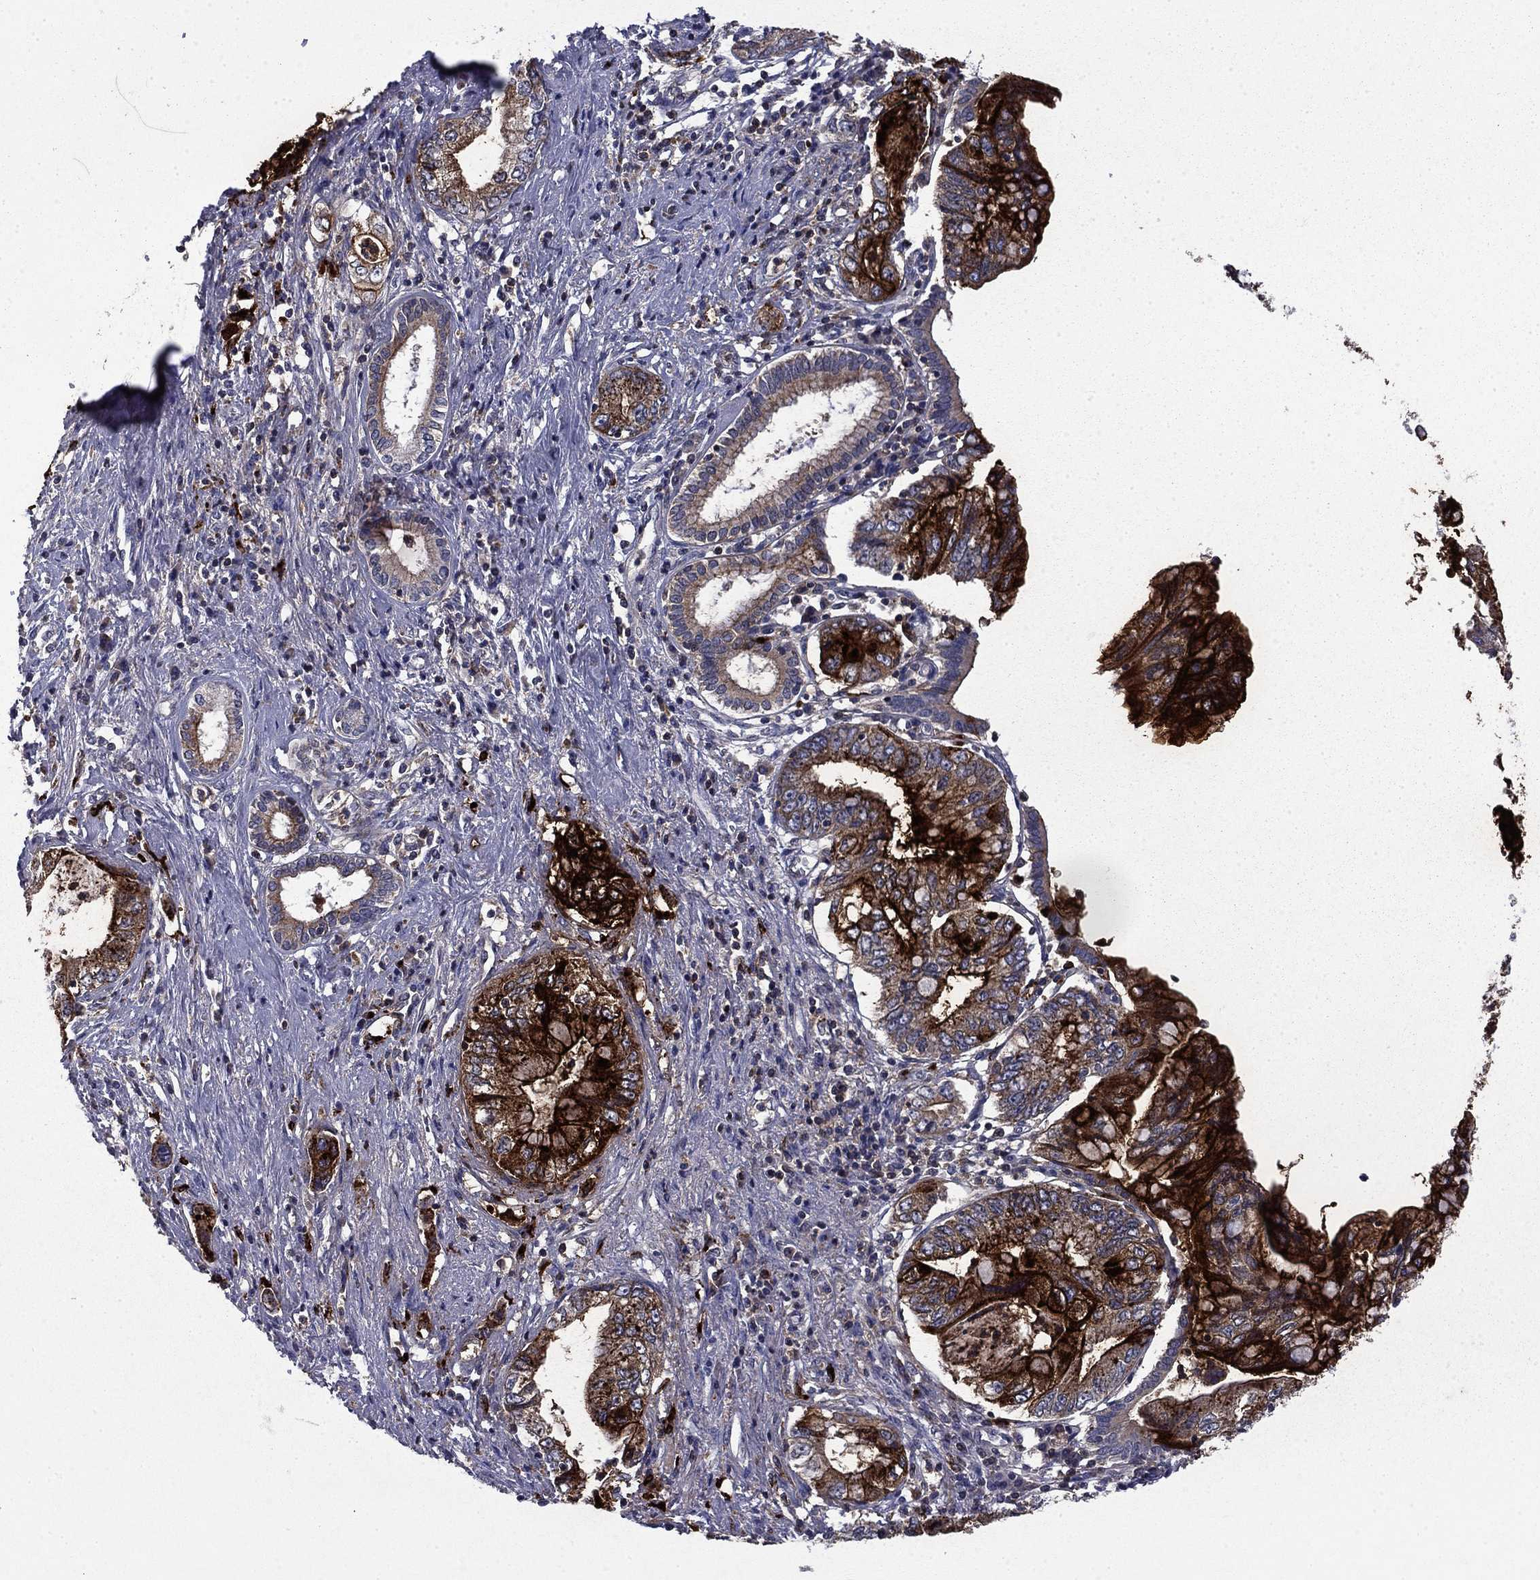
{"staining": {"intensity": "strong", "quantity": "25%-75%", "location": "cytoplasmic/membranous"}, "tissue": "pancreatic cancer", "cell_type": "Tumor cells", "image_type": "cancer", "snomed": [{"axis": "morphology", "description": "Adenocarcinoma, NOS"}, {"axis": "topography", "description": "Pancreas"}], "caption": "Pancreatic cancer tissue demonstrates strong cytoplasmic/membranous staining in about 25%-75% of tumor cells, visualized by immunohistochemistry.", "gene": "CEACAM7", "patient": {"sex": "female", "age": 73}}